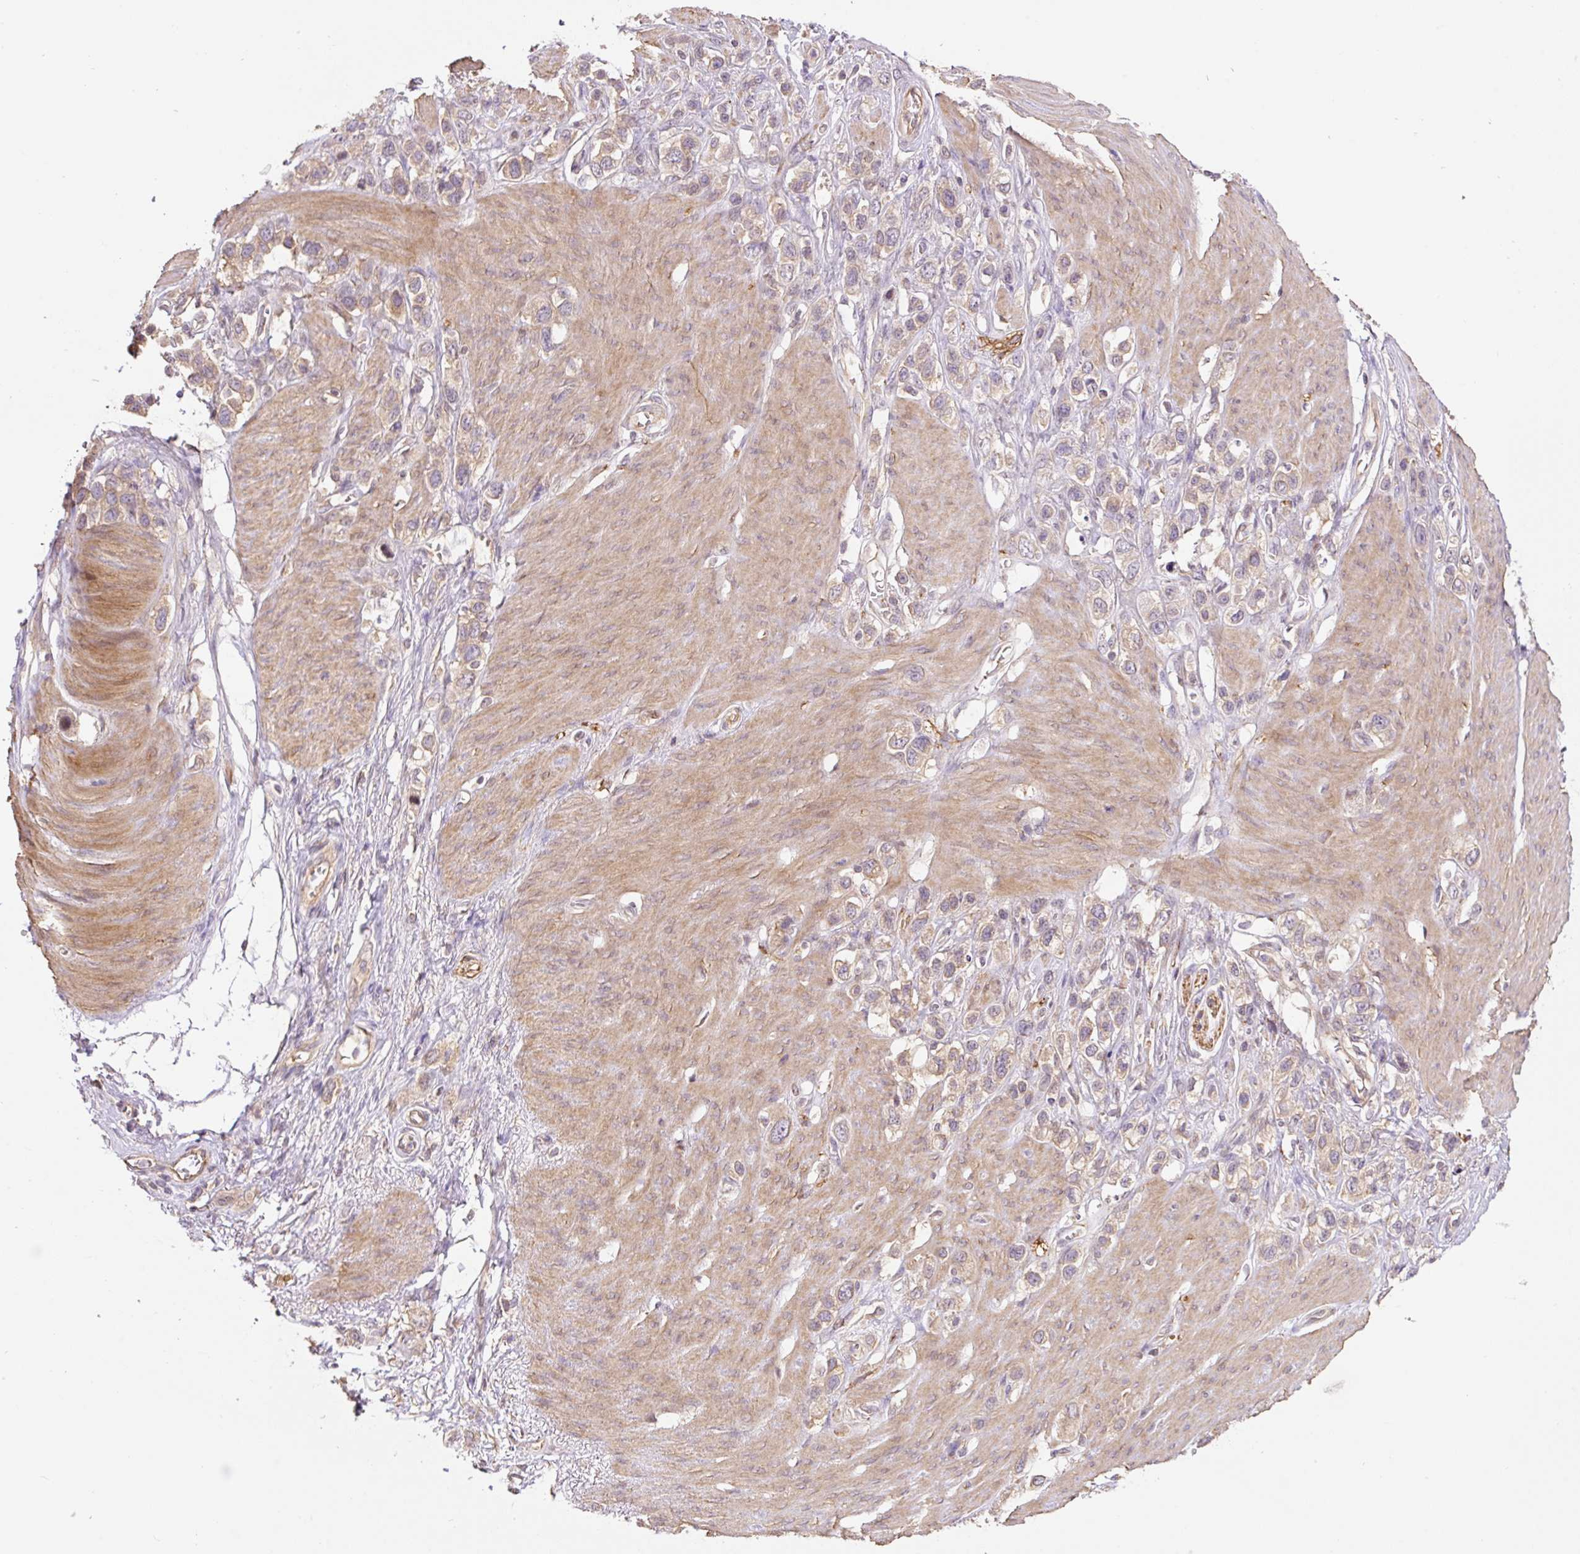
{"staining": {"intensity": "weak", "quantity": ">75%", "location": "cytoplasmic/membranous"}, "tissue": "stomach cancer", "cell_type": "Tumor cells", "image_type": "cancer", "snomed": [{"axis": "morphology", "description": "Adenocarcinoma, NOS"}, {"axis": "topography", "description": "Stomach"}], "caption": "DAB (3,3'-diaminobenzidine) immunohistochemical staining of human adenocarcinoma (stomach) reveals weak cytoplasmic/membranous protein positivity in approximately >75% of tumor cells.", "gene": "COX8A", "patient": {"sex": "female", "age": 65}}